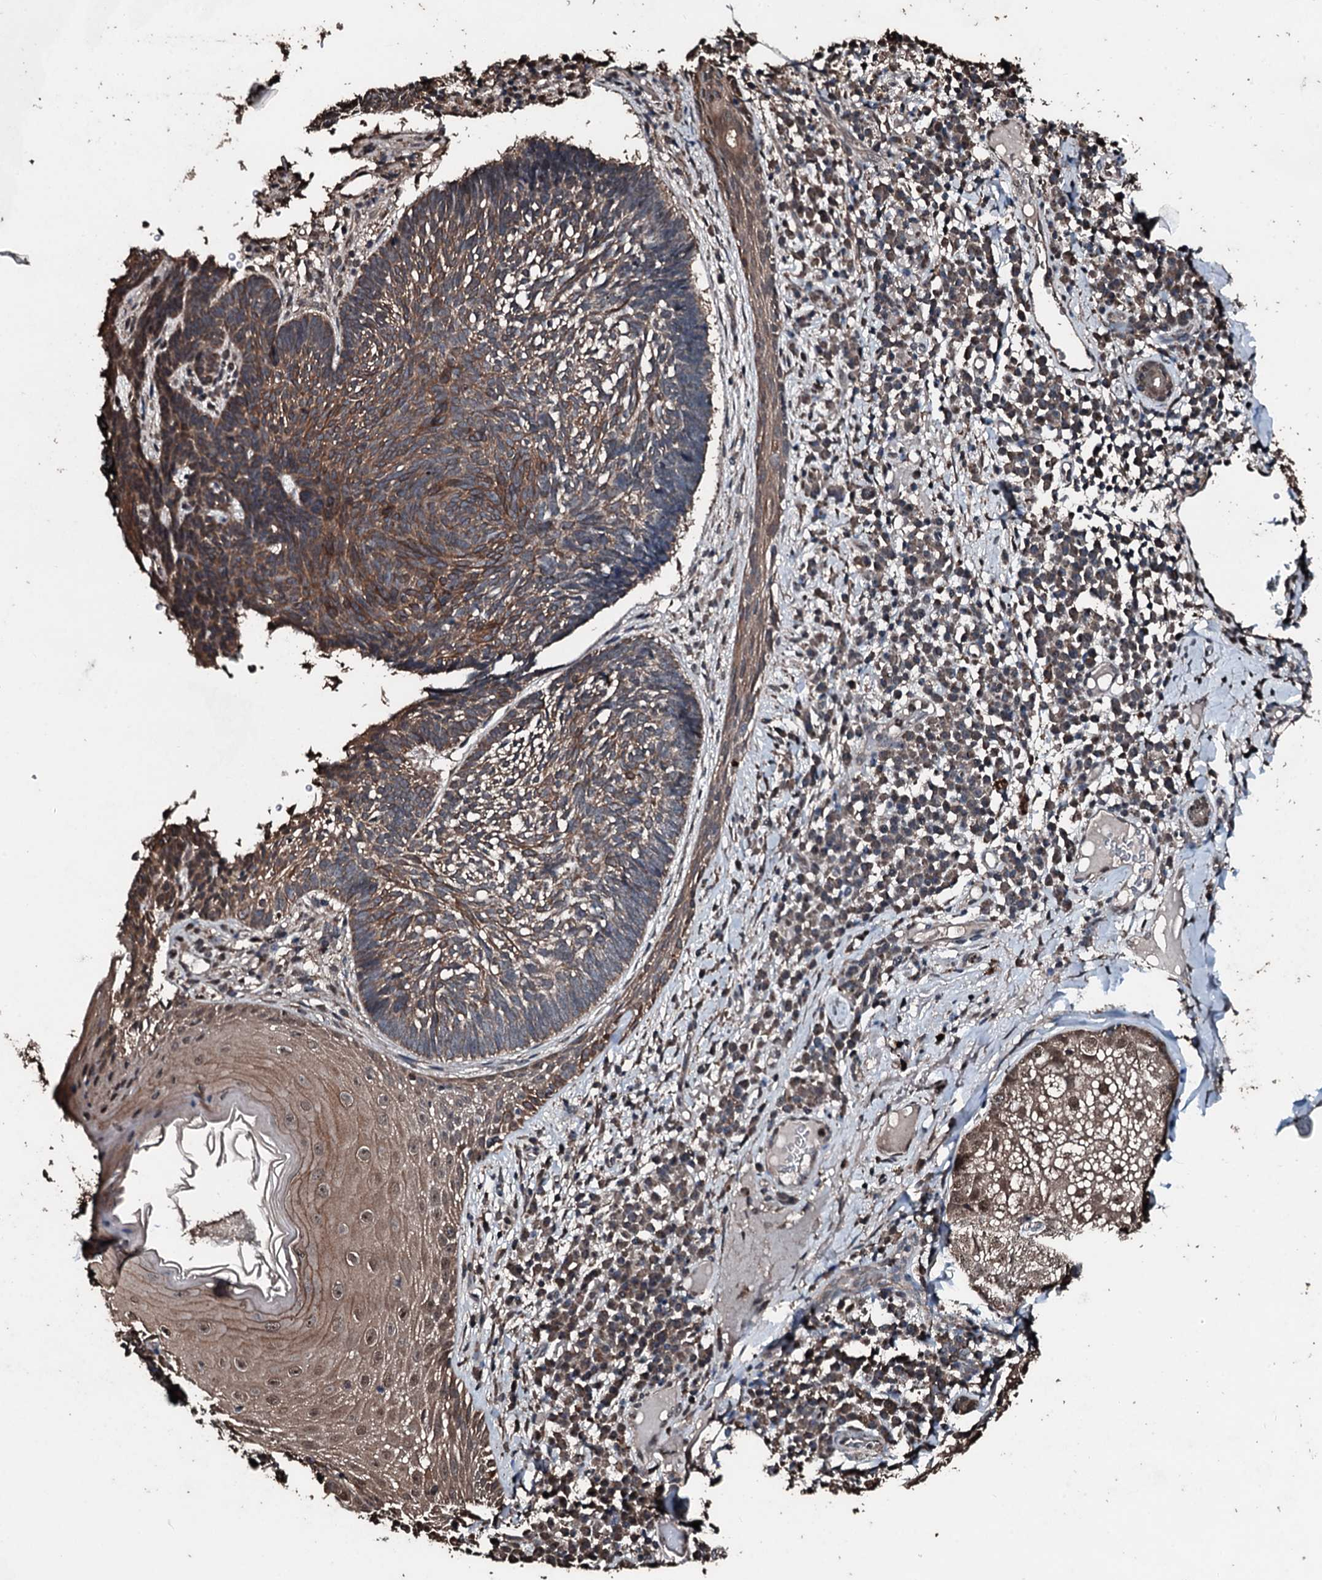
{"staining": {"intensity": "moderate", "quantity": "25%-75%", "location": "cytoplasmic/membranous"}, "tissue": "skin cancer", "cell_type": "Tumor cells", "image_type": "cancer", "snomed": [{"axis": "morphology", "description": "Basal cell carcinoma"}, {"axis": "topography", "description": "Skin"}], "caption": "The histopathology image reveals immunohistochemical staining of basal cell carcinoma (skin). There is moderate cytoplasmic/membranous expression is seen in about 25%-75% of tumor cells. (DAB (3,3'-diaminobenzidine) IHC with brightfield microscopy, high magnification).", "gene": "FAAP24", "patient": {"sex": "male", "age": 88}}